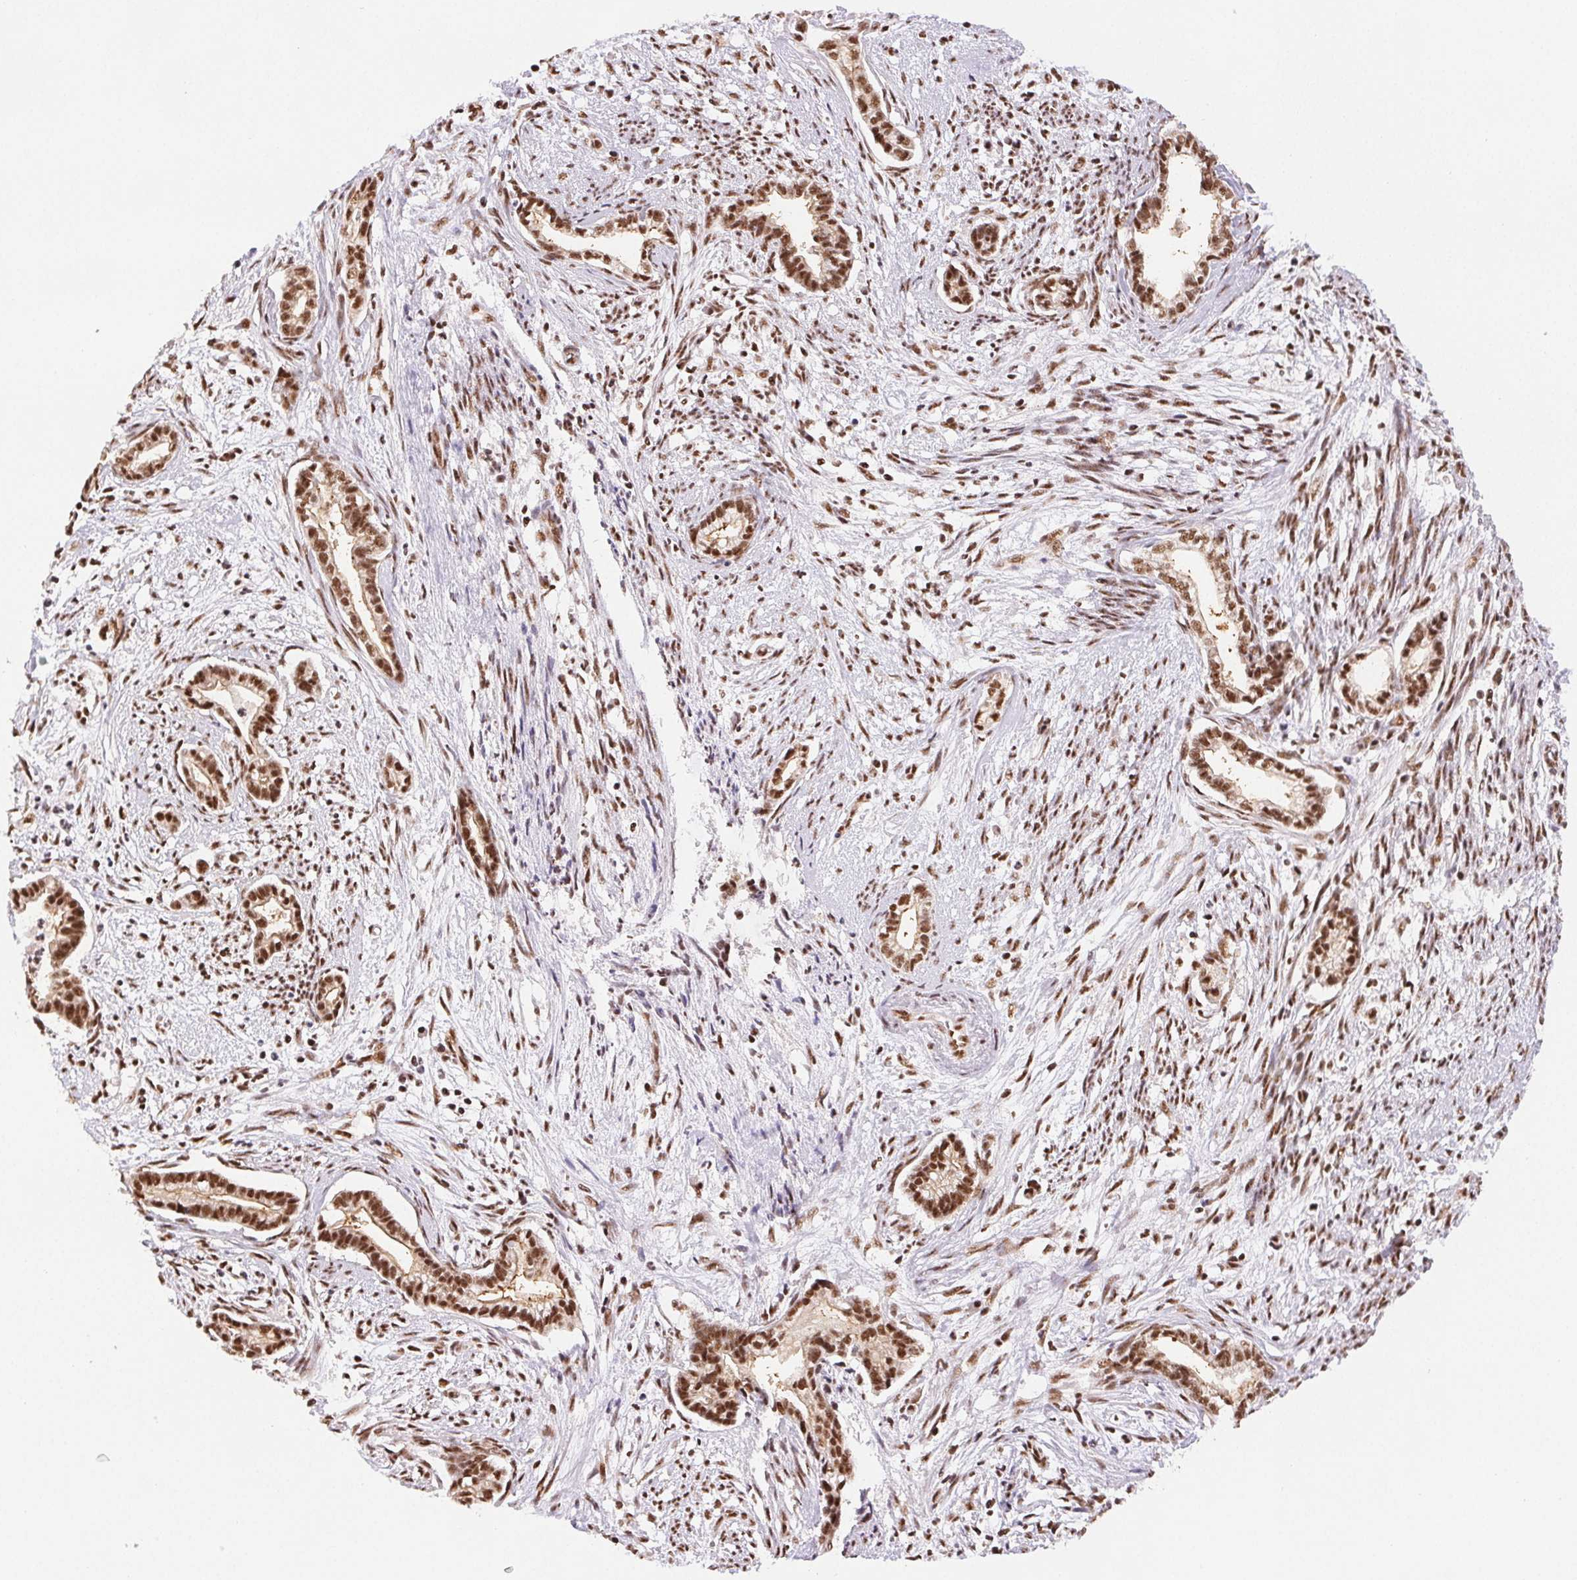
{"staining": {"intensity": "strong", "quantity": ">75%", "location": "nuclear"}, "tissue": "cervical cancer", "cell_type": "Tumor cells", "image_type": "cancer", "snomed": [{"axis": "morphology", "description": "Adenocarcinoma, NOS"}, {"axis": "topography", "description": "Cervix"}], "caption": "Protein staining of cervical adenocarcinoma tissue displays strong nuclear expression in approximately >75% of tumor cells. (DAB IHC, brown staining for protein, blue staining for nuclei).", "gene": "IK", "patient": {"sex": "female", "age": 62}}